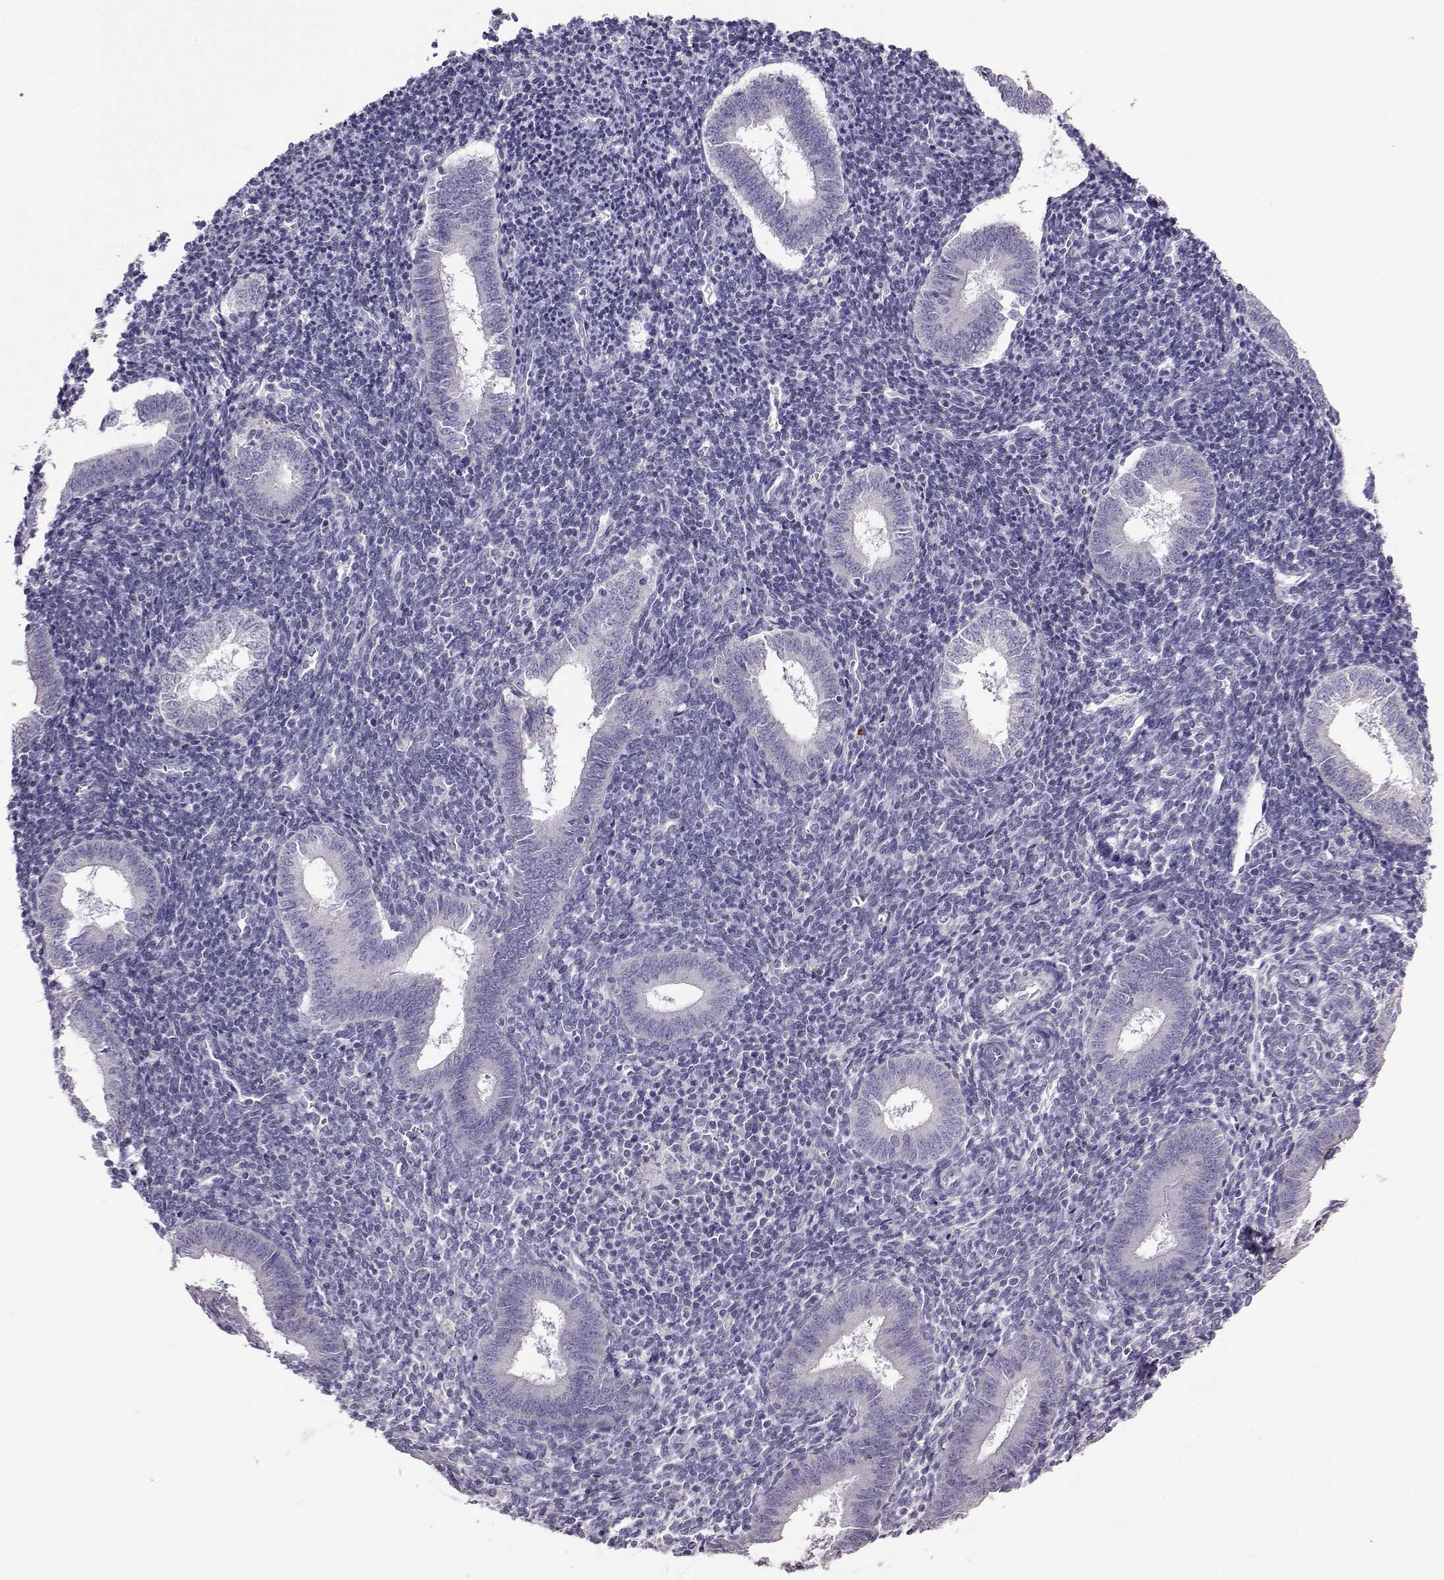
{"staining": {"intensity": "negative", "quantity": "none", "location": "none"}, "tissue": "endometrium", "cell_type": "Cells in endometrial stroma", "image_type": "normal", "snomed": [{"axis": "morphology", "description": "Normal tissue, NOS"}, {"axis": "topography", "description": "Endometrium"}], "caption": "DAB (3,3'-diaminobenzidine) immunohistochemical staining of normal human endometrium reveals no significant expression in cells in endometrial stroma.", "gene": "AVP", "patient": {"sex": "female", "age": 25}}